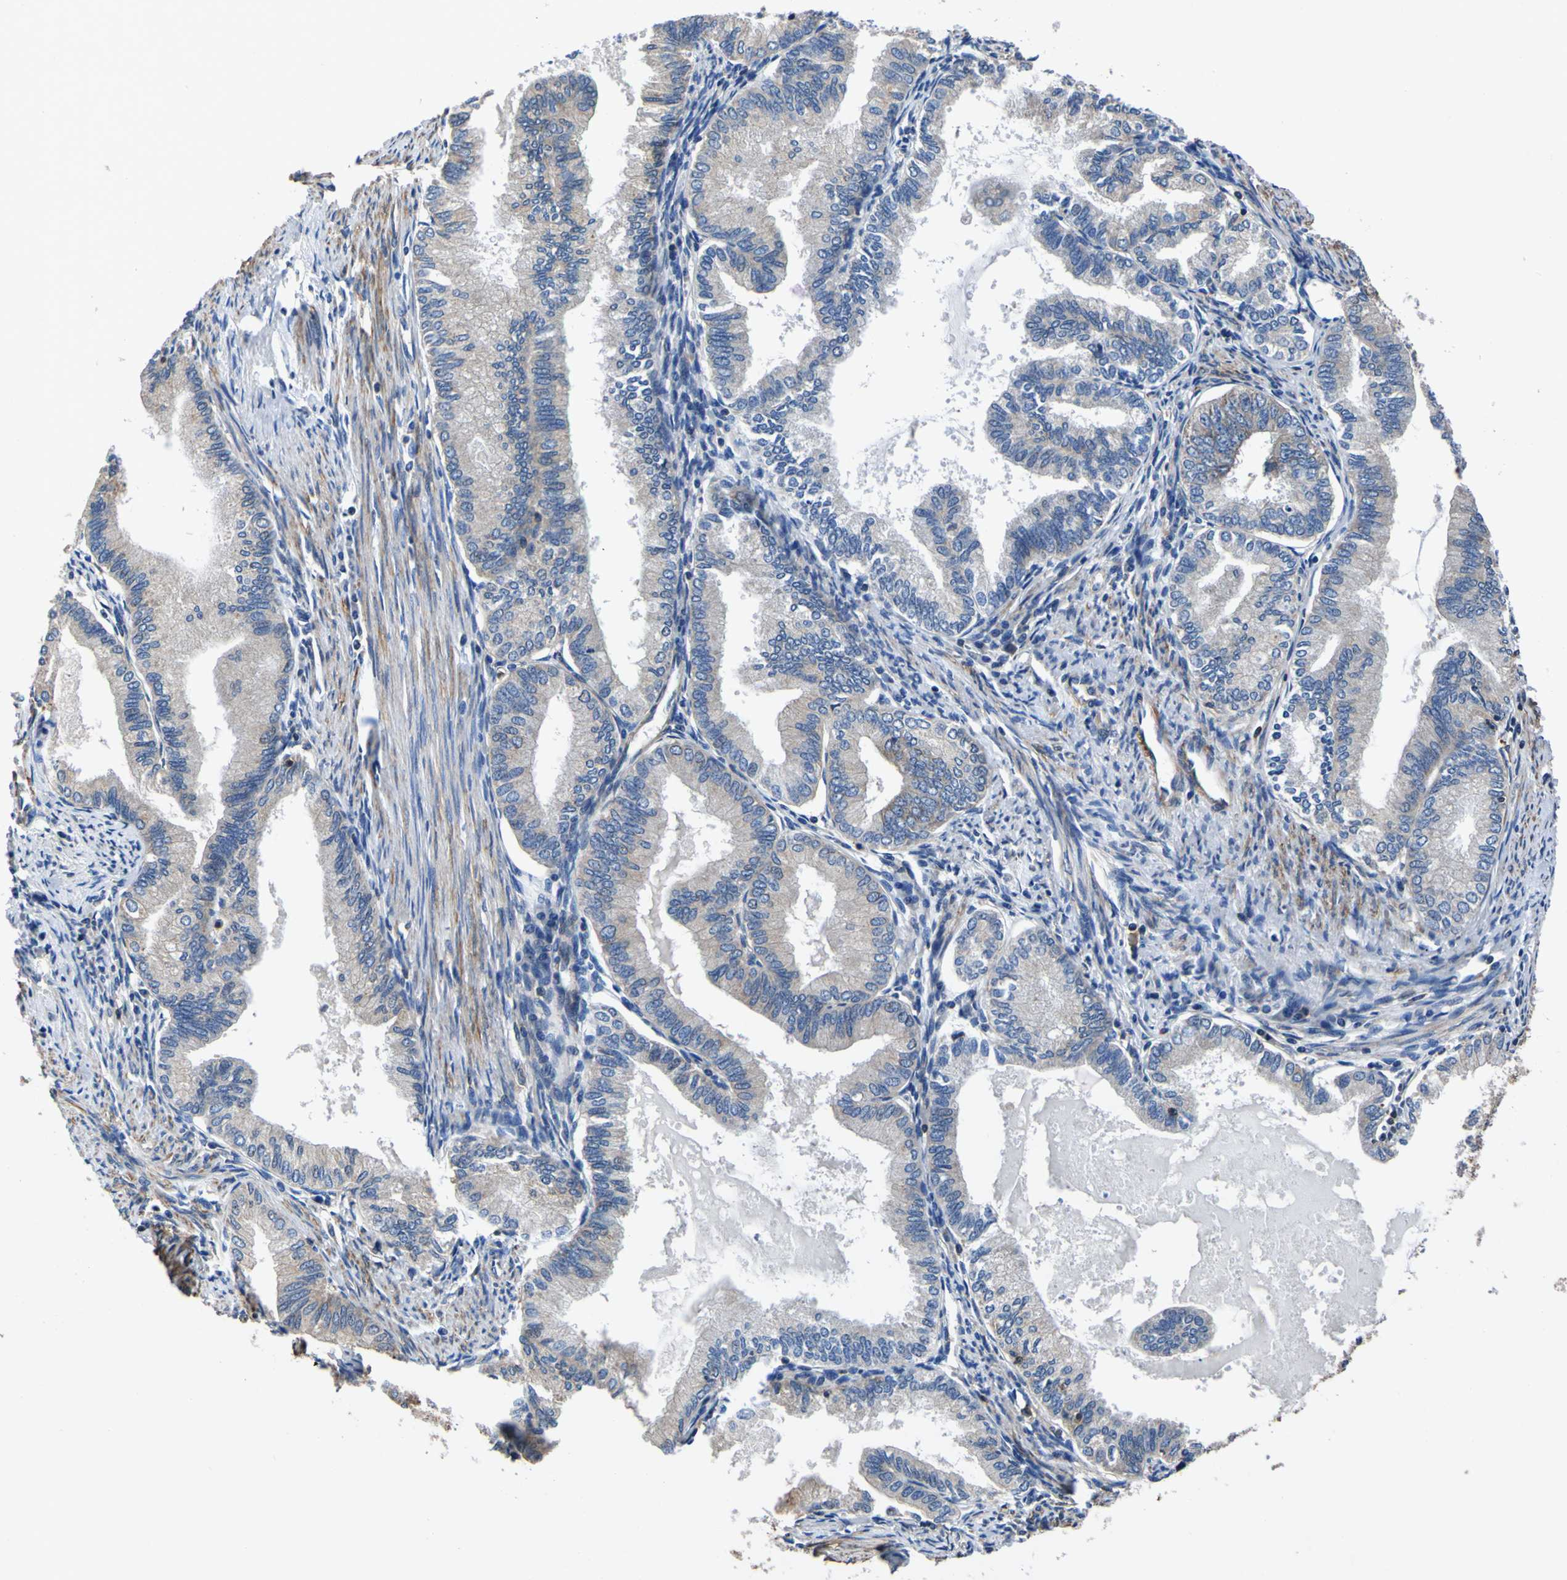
{"staining": {"intensity": "negative", "quantity": "none", "location": "none"}, "tissue": "endometrial cancer", "cell_type": "Tumor cells", "image_type": "cancer", "snomed": [{"axis": "morphology", "description": "Adenocarcinoma, NOS"}, {"axis": "topography", "description": "Endometrium"}], "caption": "Tumor cells are negative for protein expression in human endometrial cancer.", "gene": "CNR2", "patient": {"sex": "female", "age": 86}}